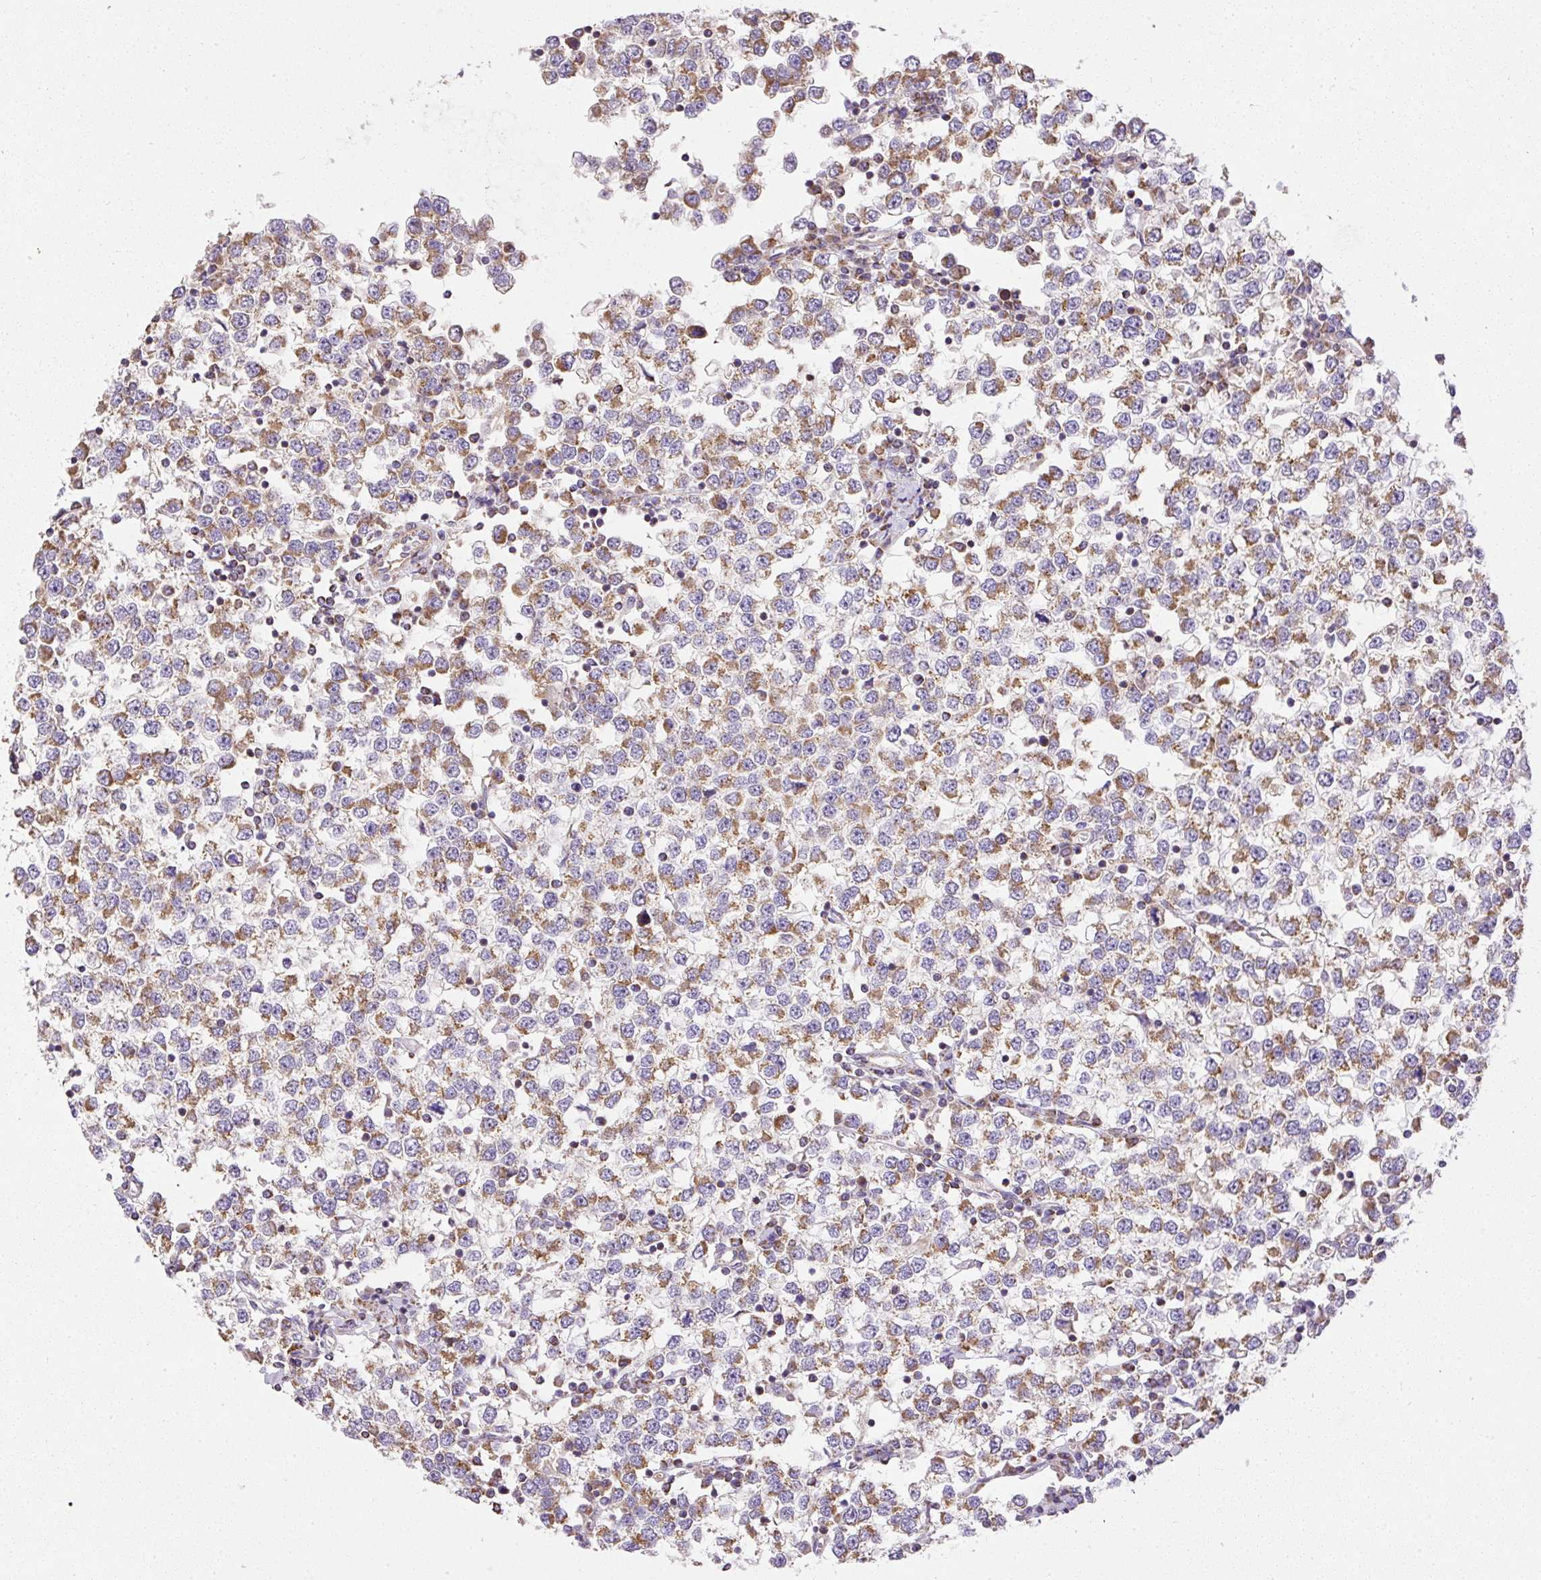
{"staining": {"intensity": "moderate", "quantity": ">75%", "location": "cytoplasmic/membranous"}, "tissue": "testis cancer", "cell_type": "Tumor cells", "image_type": "cancer", "snomed": [{"axis": "morphology", "description": "Seminoma, NOS"}, {"axis": "topography", "description": "Testis"}], "caption": "Tumor cells reveal moderate cytoplasmic/membranous positivity in approximately >75% of cells in testis cancer.", "gene": "NDUFAF2", "patient": {"sex": "male", "age": 65}}